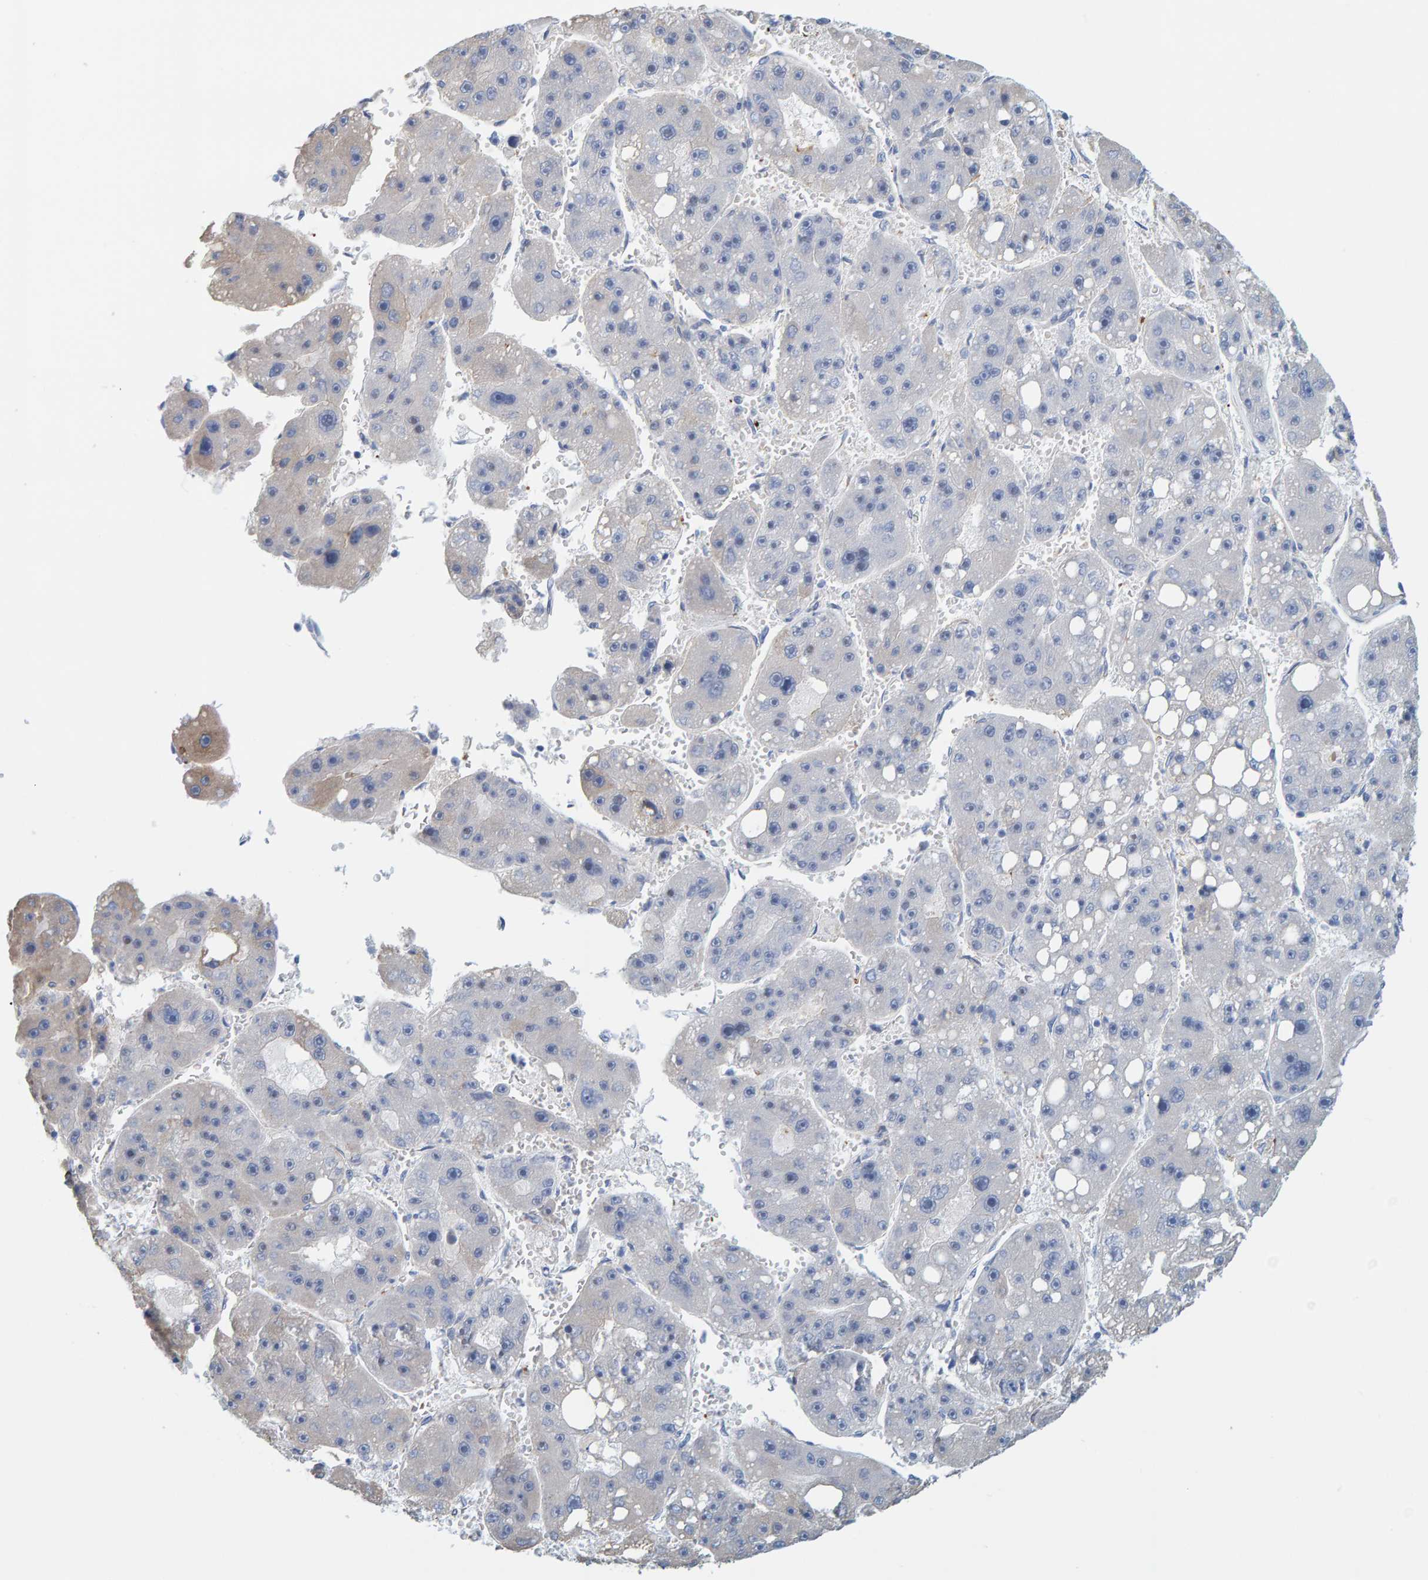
{"staining": {"intensity": "negative", "quantity": "none", "location": "none"}, "tissue": "liver cancer", "cell_type": "Tumor cells", "image_type": "cancer", "snomed": [{"axis": "morphology", "description": "Carcinoma, Hepatocellular, NOS"}, {"axis": "topography", "description": "Liver"}], "caption": "Protein analysis of liver cancer (hepatocellular carcinoma) reveals no significant staining in tumor cells.", "gene": "MAP1B", "patient": {"sex": "female", "age": 61}}